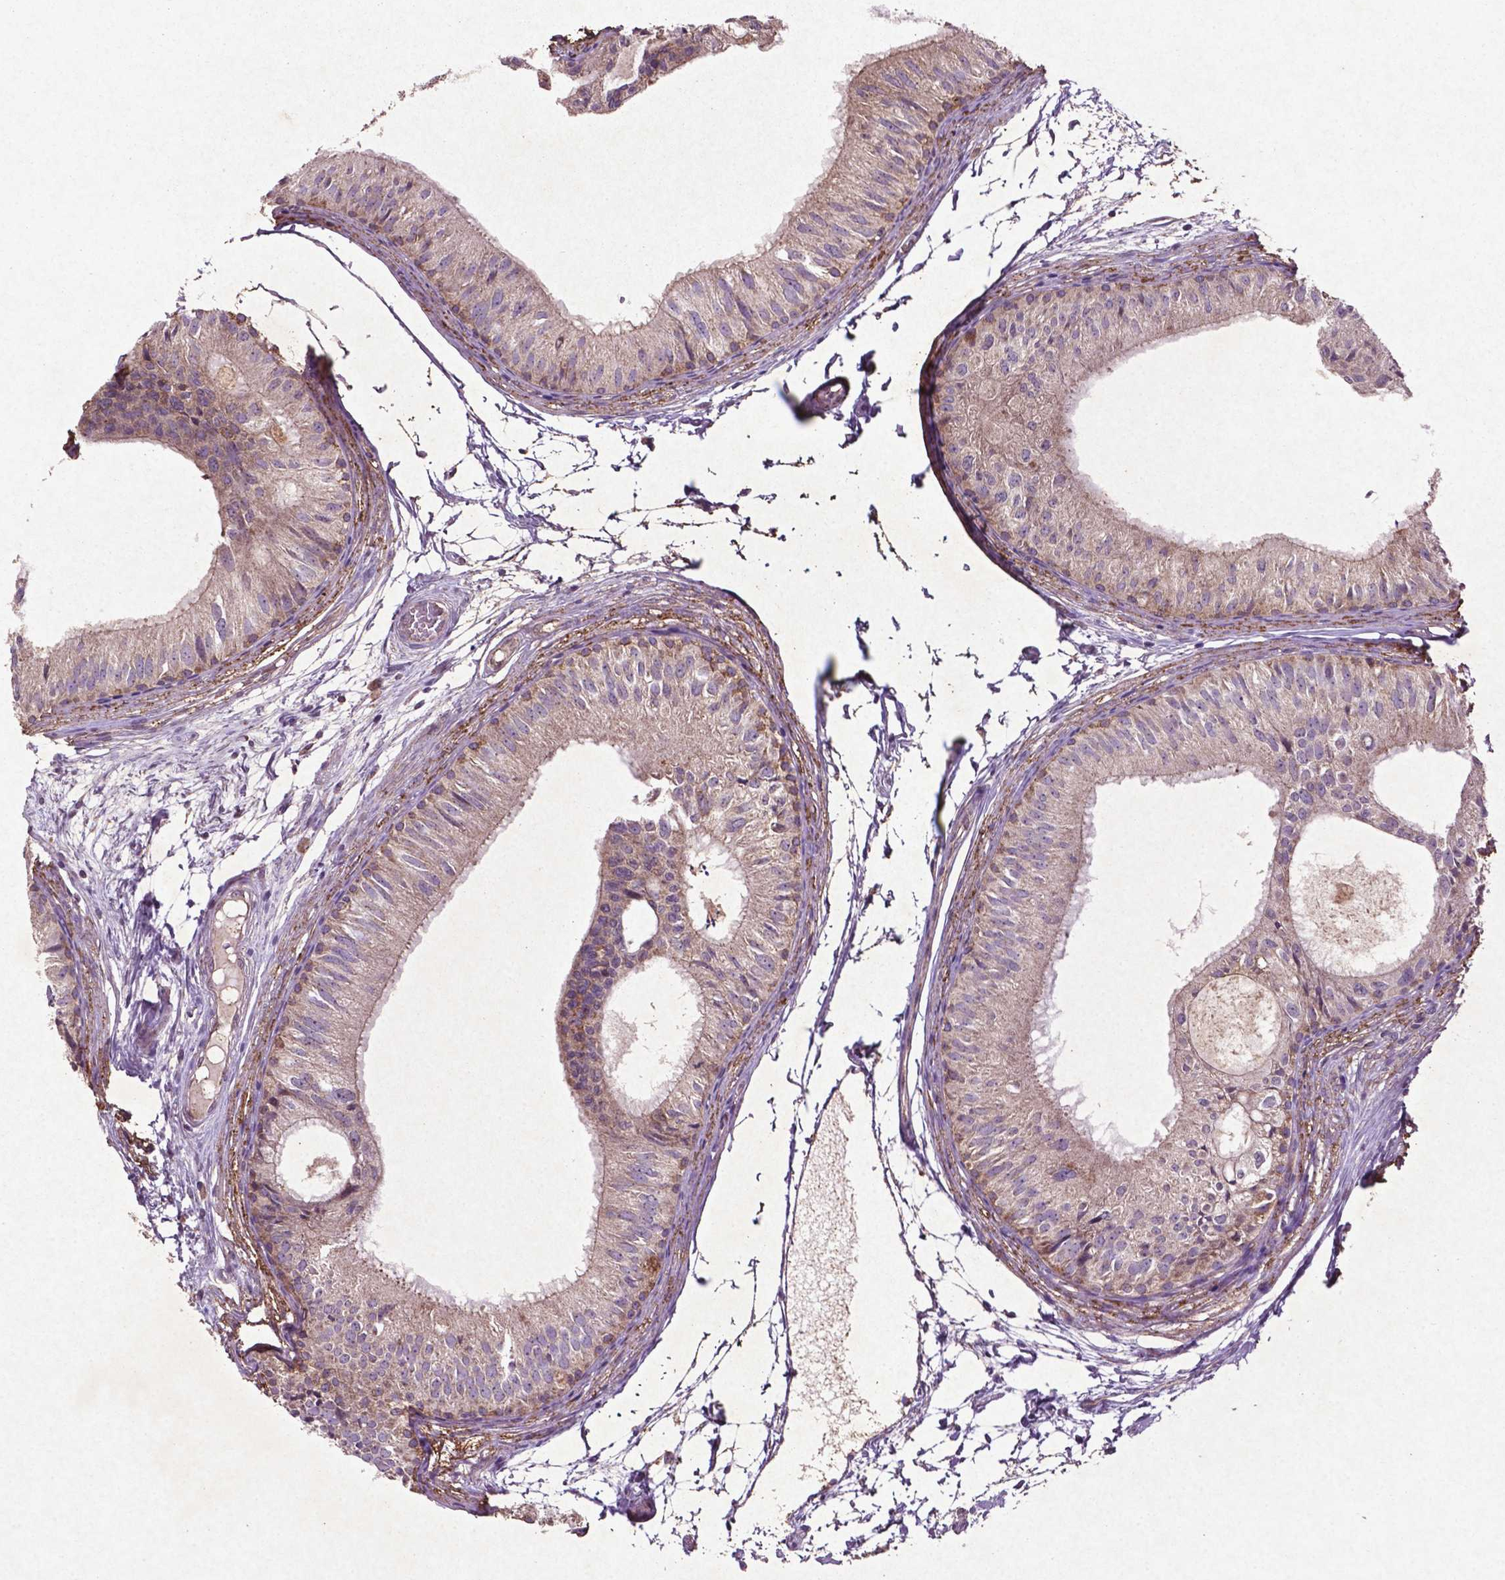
{"staining": {"intensity": "moderate", "quantity": "25%-75%", "location": "cytoplasmic/membranous"}, "tissue": "epididymis", "cell_type": "Glandular cells", "image_type": "normal", "snomed": [{"axis": "morphology", "description": "Normal tissue, NOS"}, {"axis": "topography", "description": "Epididymis"}], "caption": "A high-resolution photomicrograph shows immunohistochemistry staining of normal epididymis, which exhibits moderate cytoplasmic/membranous staining in about 25%-75% of glandular cells.", "gene": "MTOR", "patient": {"sex": "male", "age": 25}}